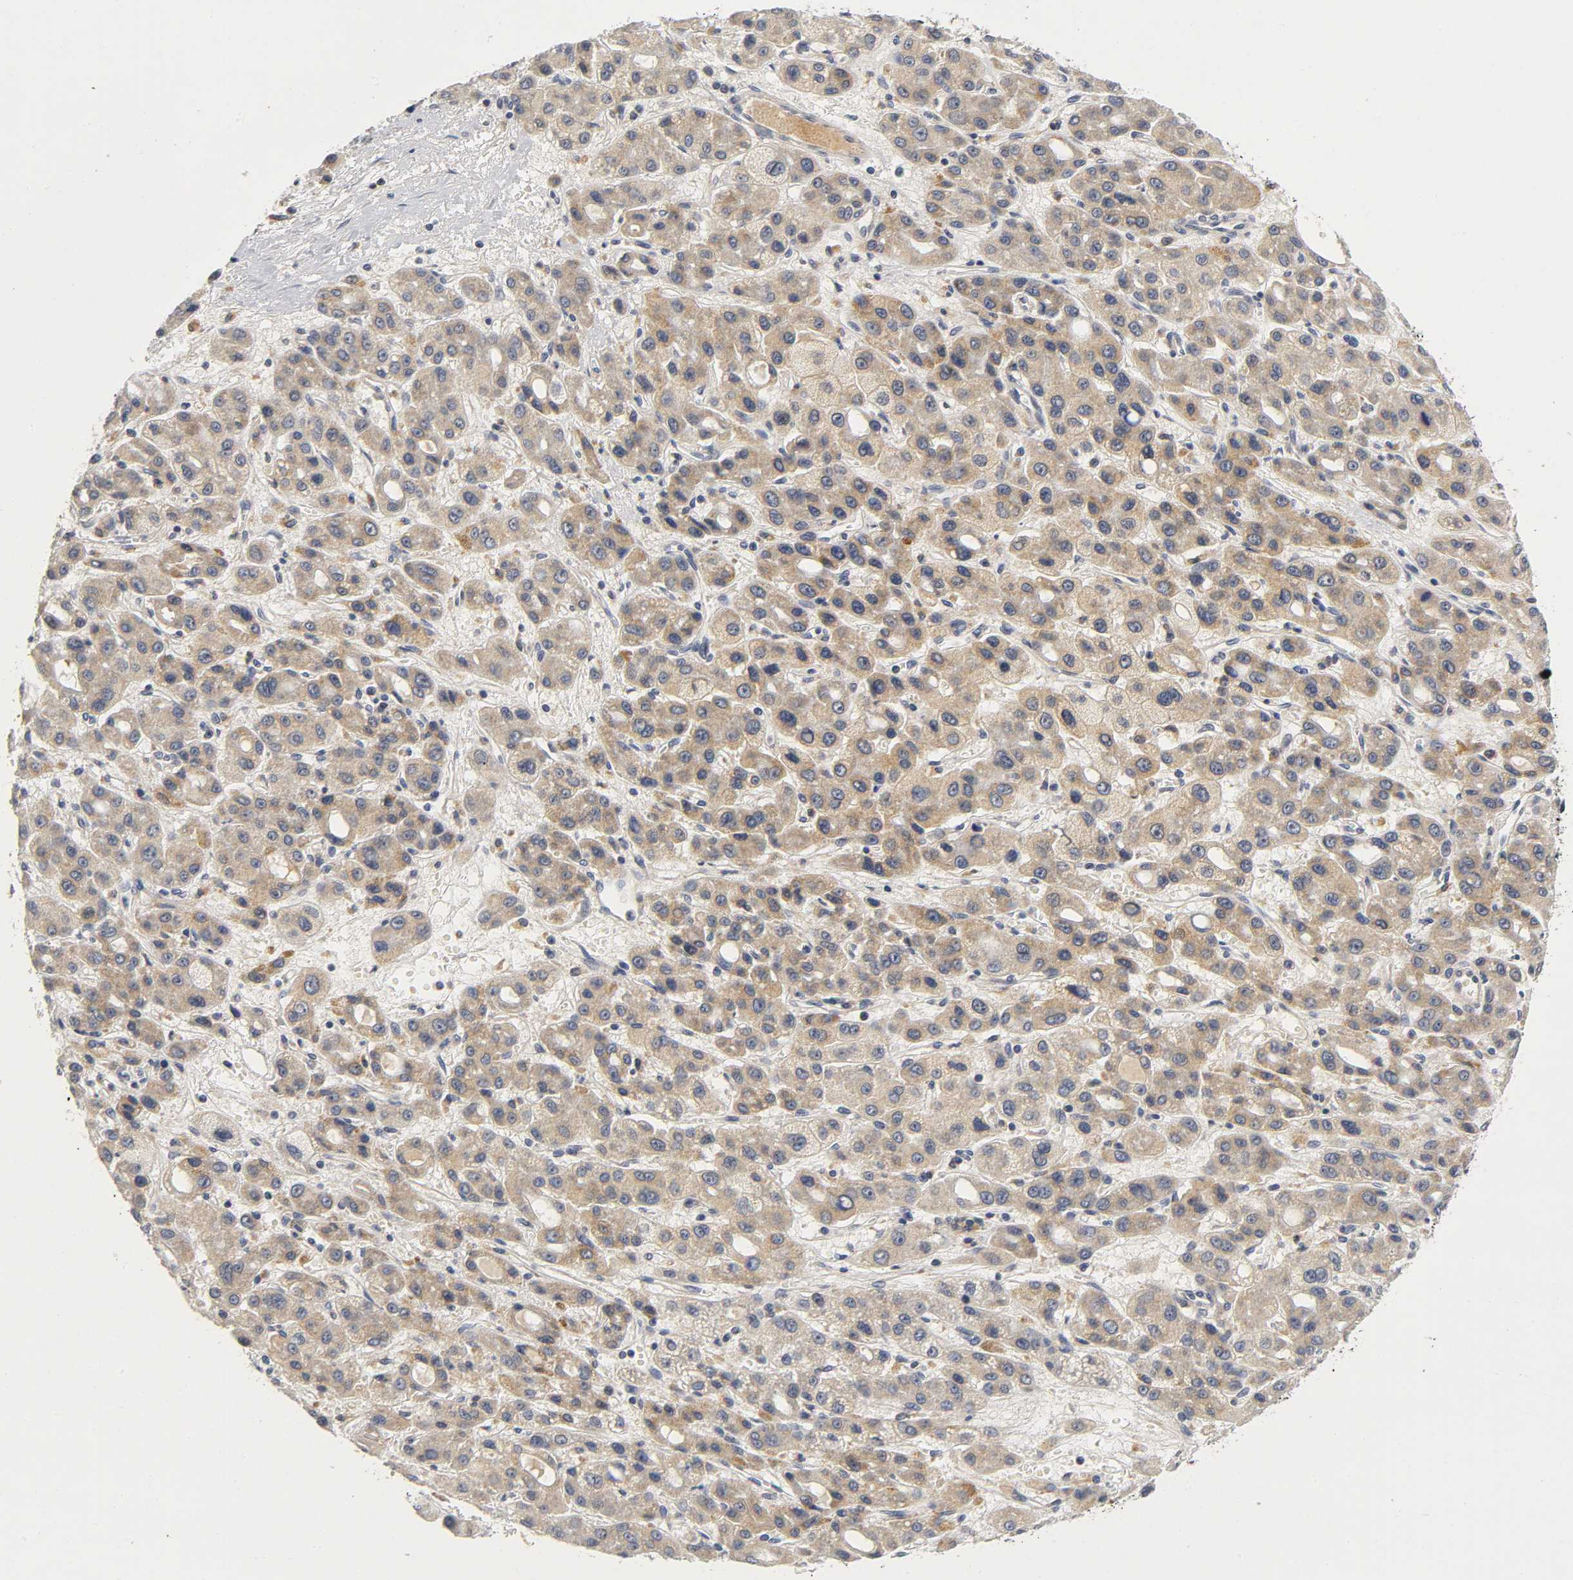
{"staining": {"intensity": "weak", "quantity": ">75%", "location": "cytoplasmic/membranous"}, "tissue": "liver cancer", "cell_type": "Tumor cells", "image_type": "cancer", "snomed": [{"axis": "morphology", "description": "Carcinoma, Hepatocellular, NOS"}, {"axis": "topography", "description": "Liver"}], "caption": "Weak cytoplasmic/membranous protein expression is present in about >75% of tumor cells in liver hepatocellular carcinoma.", "gene": "NRP1", "patient": {"sex": "male", "age": 55}}